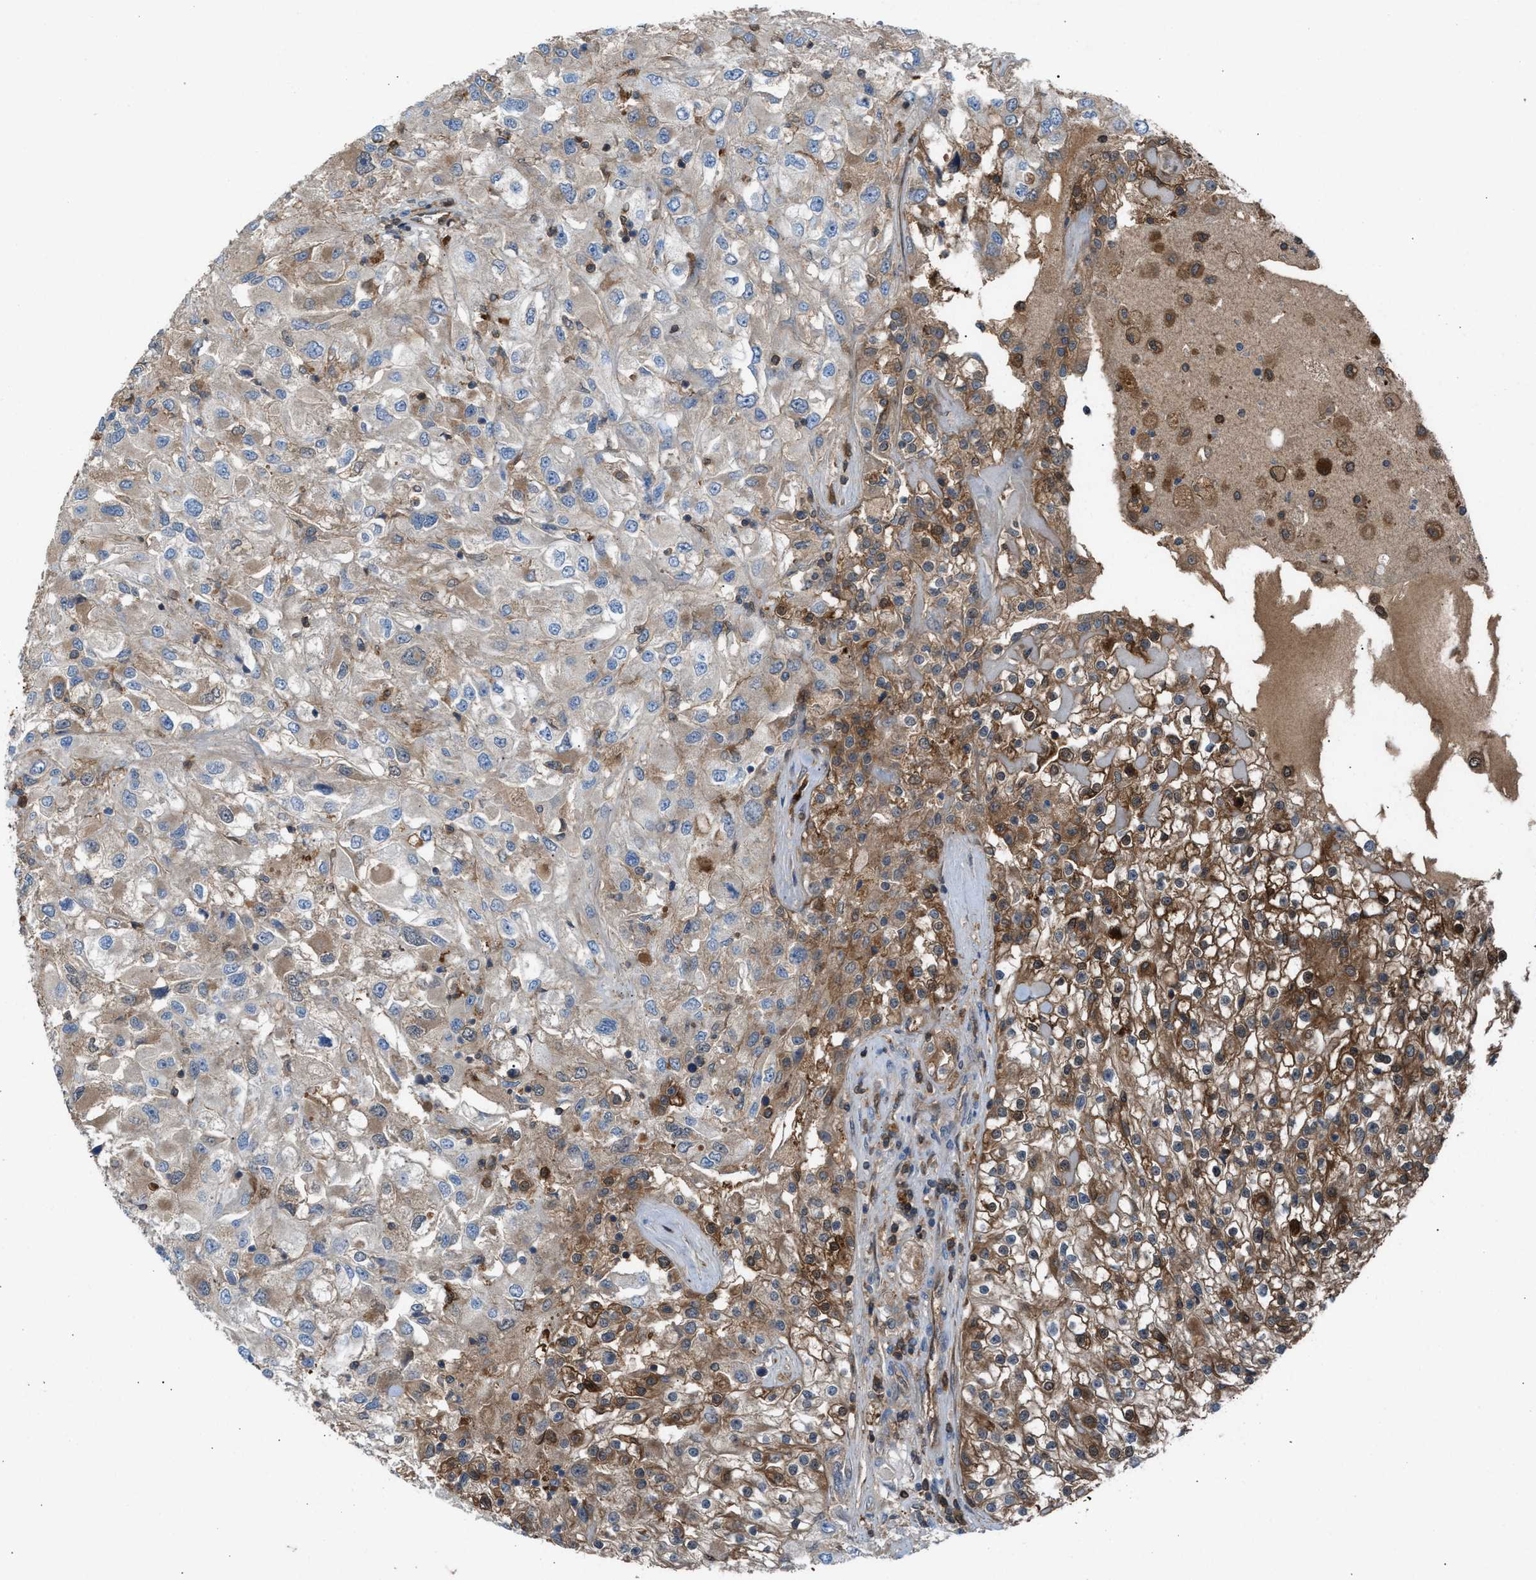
{"staining": {"intensity": "moderate", "quantity": "25%-75%", "location": "cytoplasmic/membranous"}, "tissue": "renal cancer", "cell_type": "Tumor cells", "image_type": "cancer", "snomed": [{"axis": "morphology", "description": "Adenocarcinoma, NOS"}, {"axis": "topography", "description": "Kidney"}], "caption": "DAB immunohistochemical staining of human renal cancer (adenocarcinoma) reveals moderate cytoplasmic/membranous protein positivity in about 25%-75% of tumor cells. Nuclei are stained in blue.", "gene": "TPK1", "patient": {"sex": "female", "age": 52}}